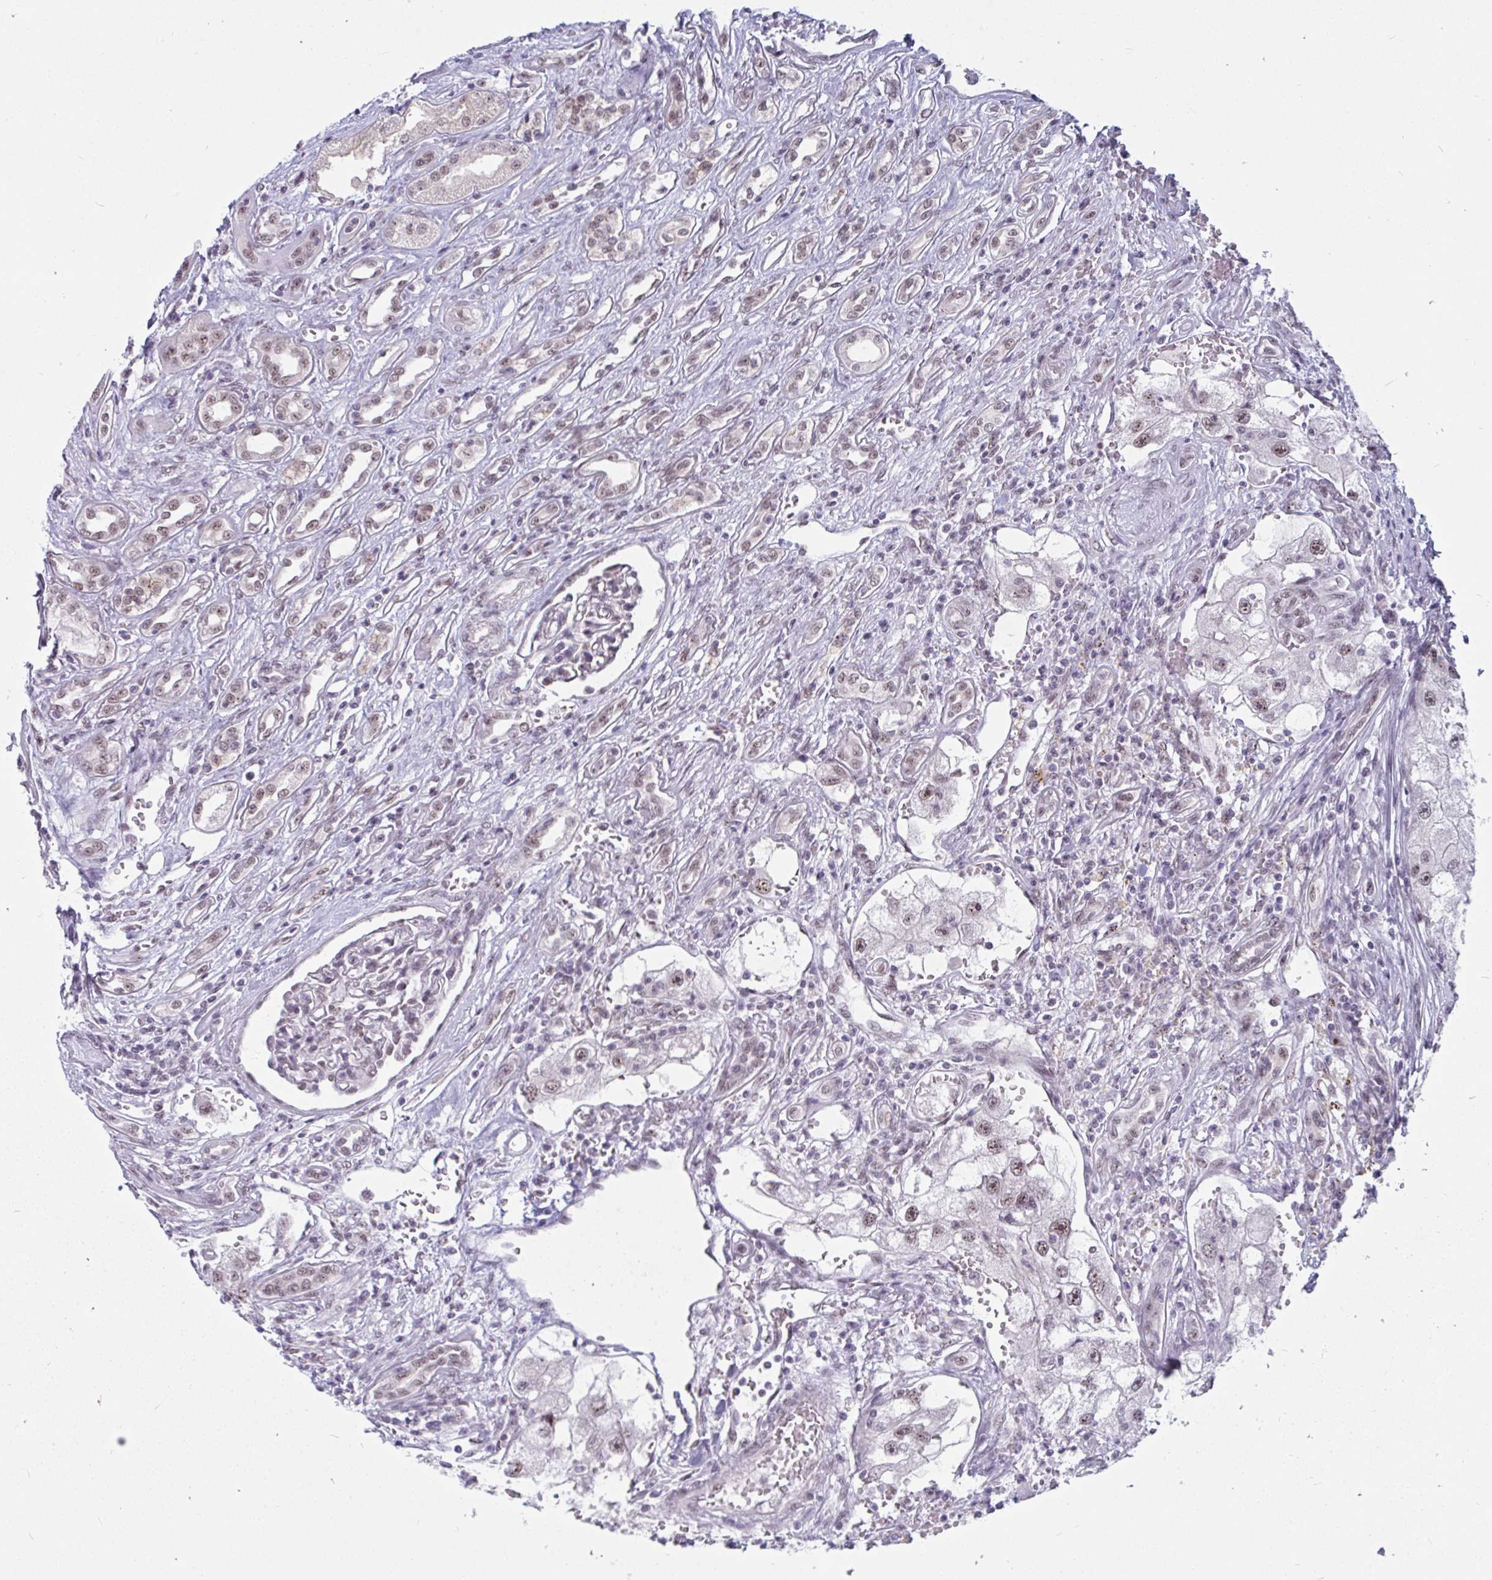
{"staining": {"intensity": "weak", "quantity": ">75%", "location": "nuclear"}, "tissue": "renal cancer", "cell_type": "Tumor cells", "image_type": "cancer", "snomed": [{"axis": "morphology", "description": "Adenocarcinoma, NOS"}, {"axis": "topography", "description": "Kidney"}], "caption": "Human renal cancer stained with a protein marker shows weak staining in tumor cells.", "gene": "PRR14", "patient": {"sex": "male", "age": 63}}